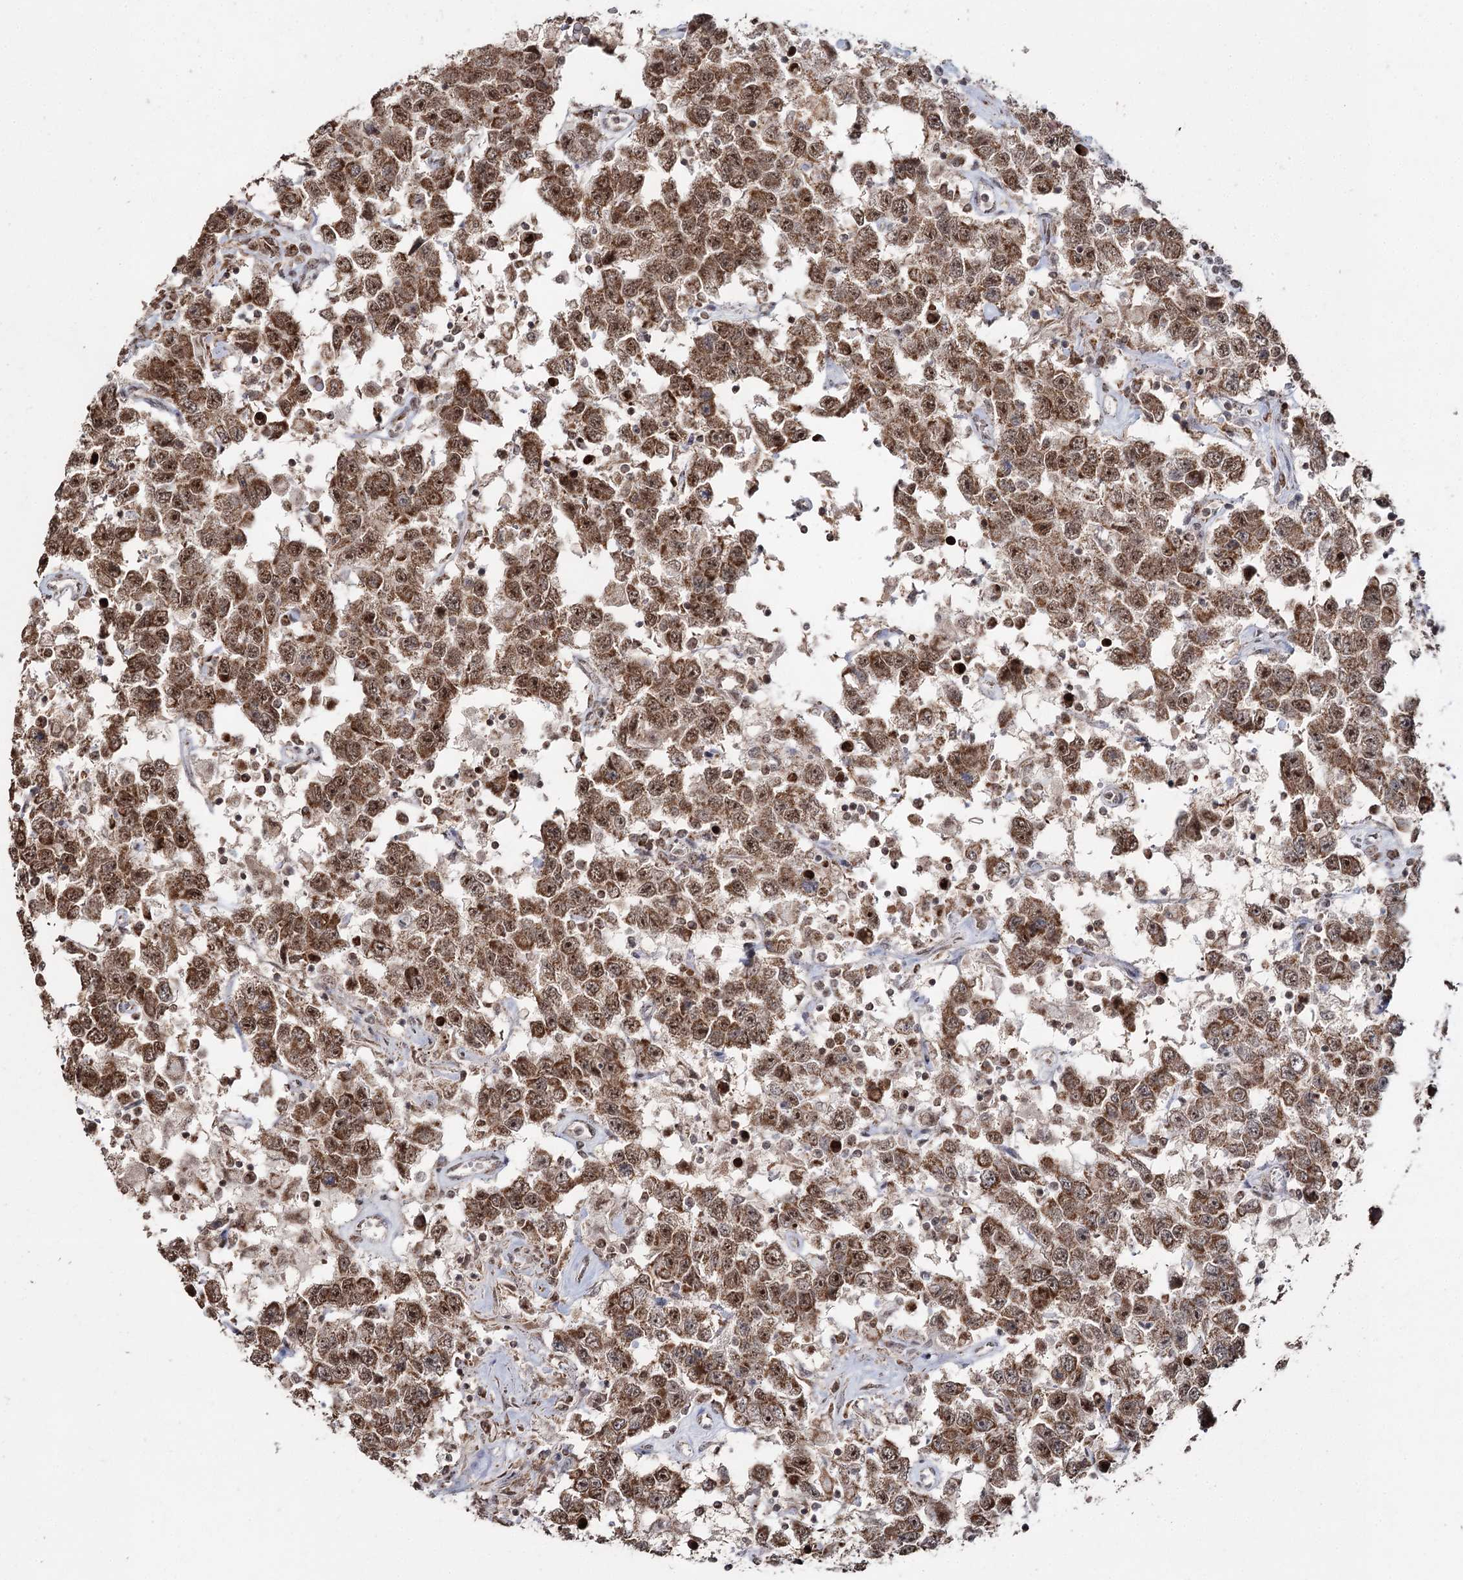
{"staining": {"intensity": "moderate", "quantity": ">75%", "location": "cytoplasmic/membranous,nuclear"}, "tissue": "testis cancer", "cell_type": "Tumor cells", "image_type": "cancer", "snomed": [{"axis": "morphology", "description": "Seminoma, NOS"}, {"axis": "topography", "description": "Testis"}], "caption": "Protein staining of testis cancer (seminoma) tissue shows moderate cytoplasmic/membranous and nuclear positivity in approximately >75% of tumor cells.", "gene": "PDHX", "patient": {"sex": "male", "age": 41}}